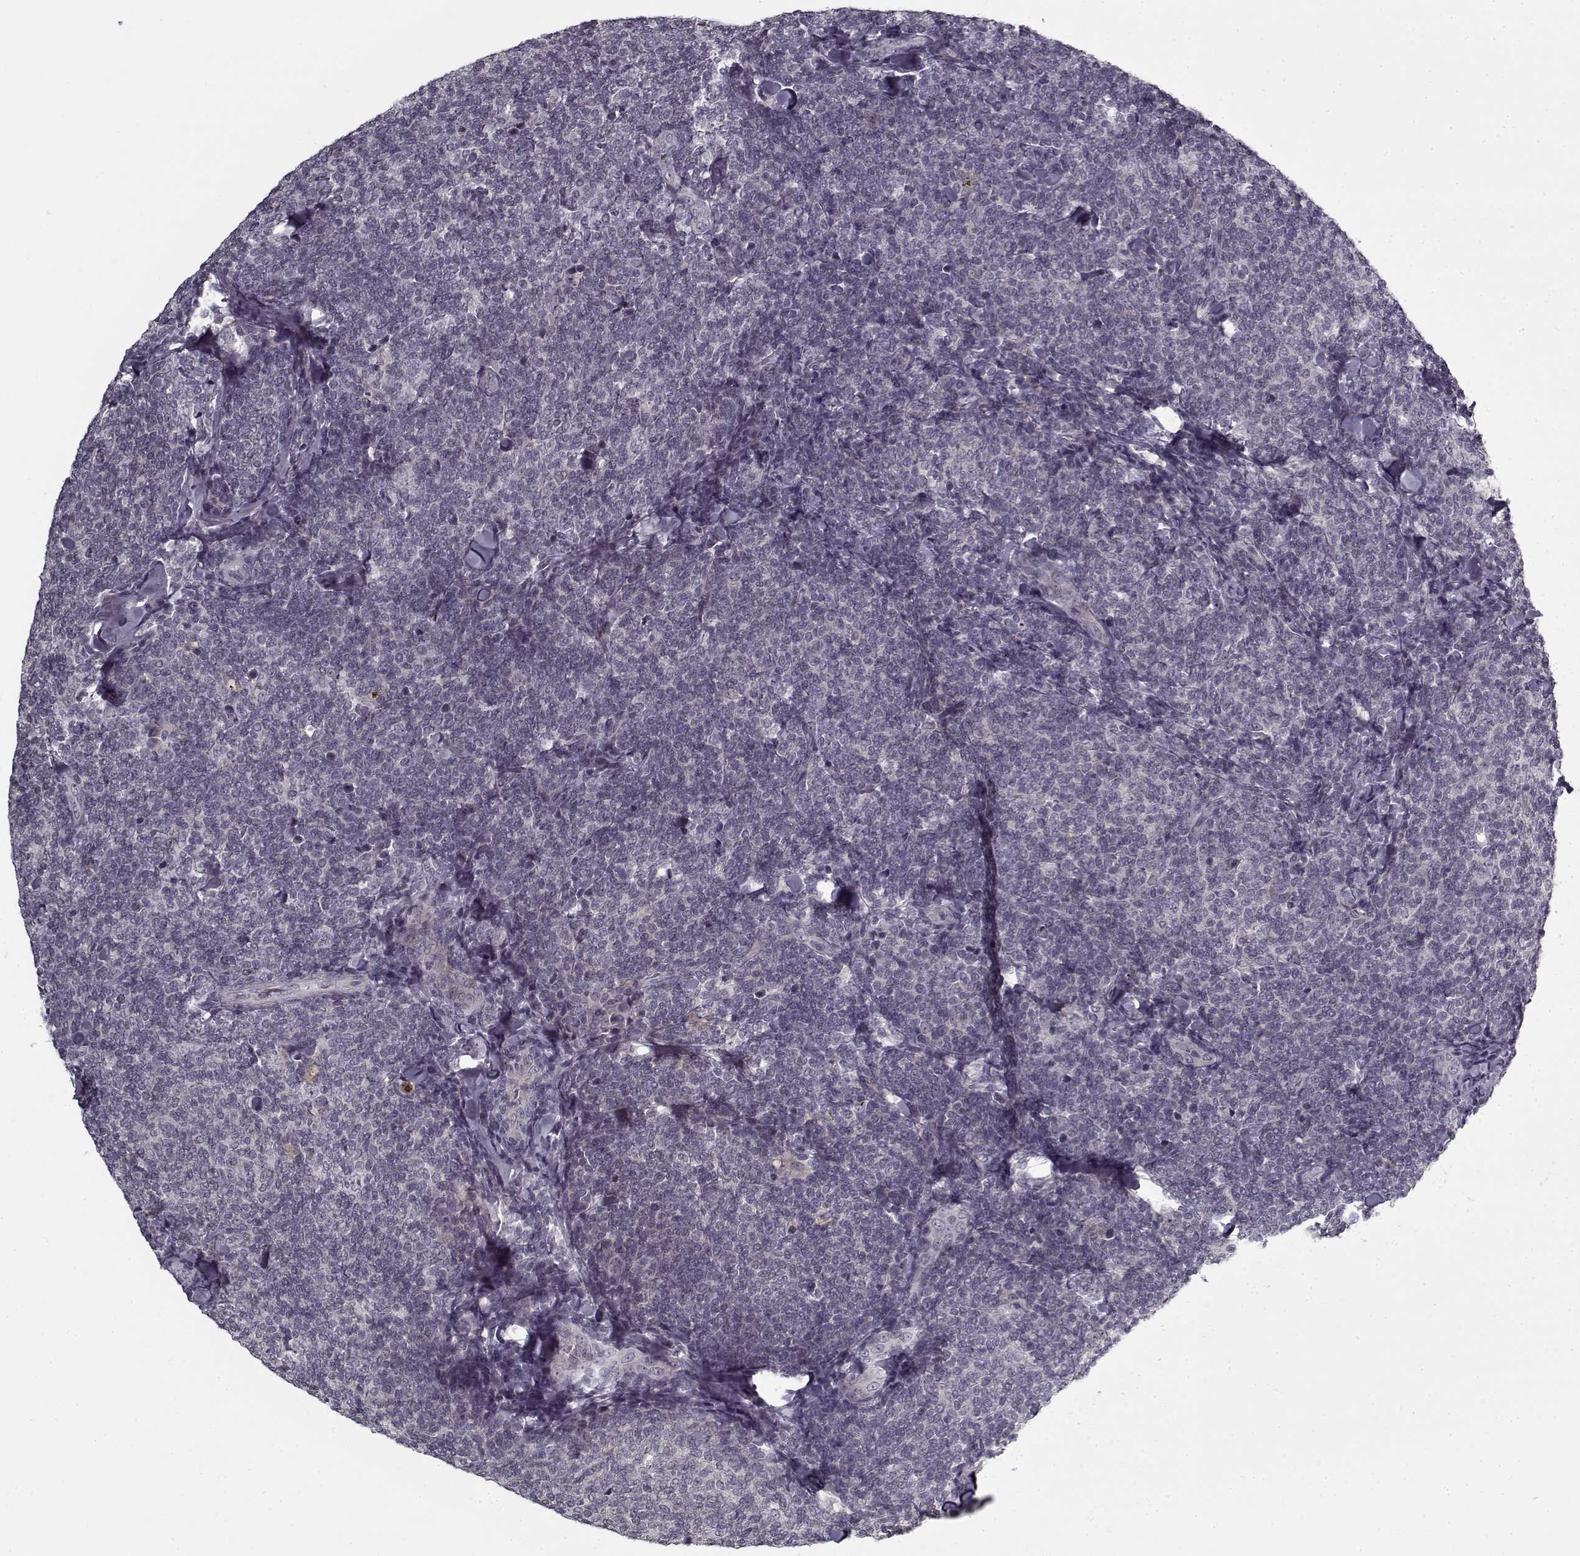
{"staining": {"intensity": "negative", "quantity": "none", "location": "none"}, "tissue": "lymphoma", "cell_type": "Tumor cells", "image_type": "cancer", "snomed": [{"axis": "morphology", "description": "Malignant lymphoma, non-Hodgkin's type, Low grade"}, {"axis": "topography", "description": "Lymph node"}], "caption": "Tumor cells show no significant staining in malignant lymphoma, non-Hodgkin's type (low-grade). Brightfield microscopy of immunohistochemistry (IHC) stained with DAB (3,3'-diaminobenzidine) (brown) and hematoxylin (blue), captured at high magnification.", "gene": "LAMA2", "patient": {"sex": "female", "age": 56}}